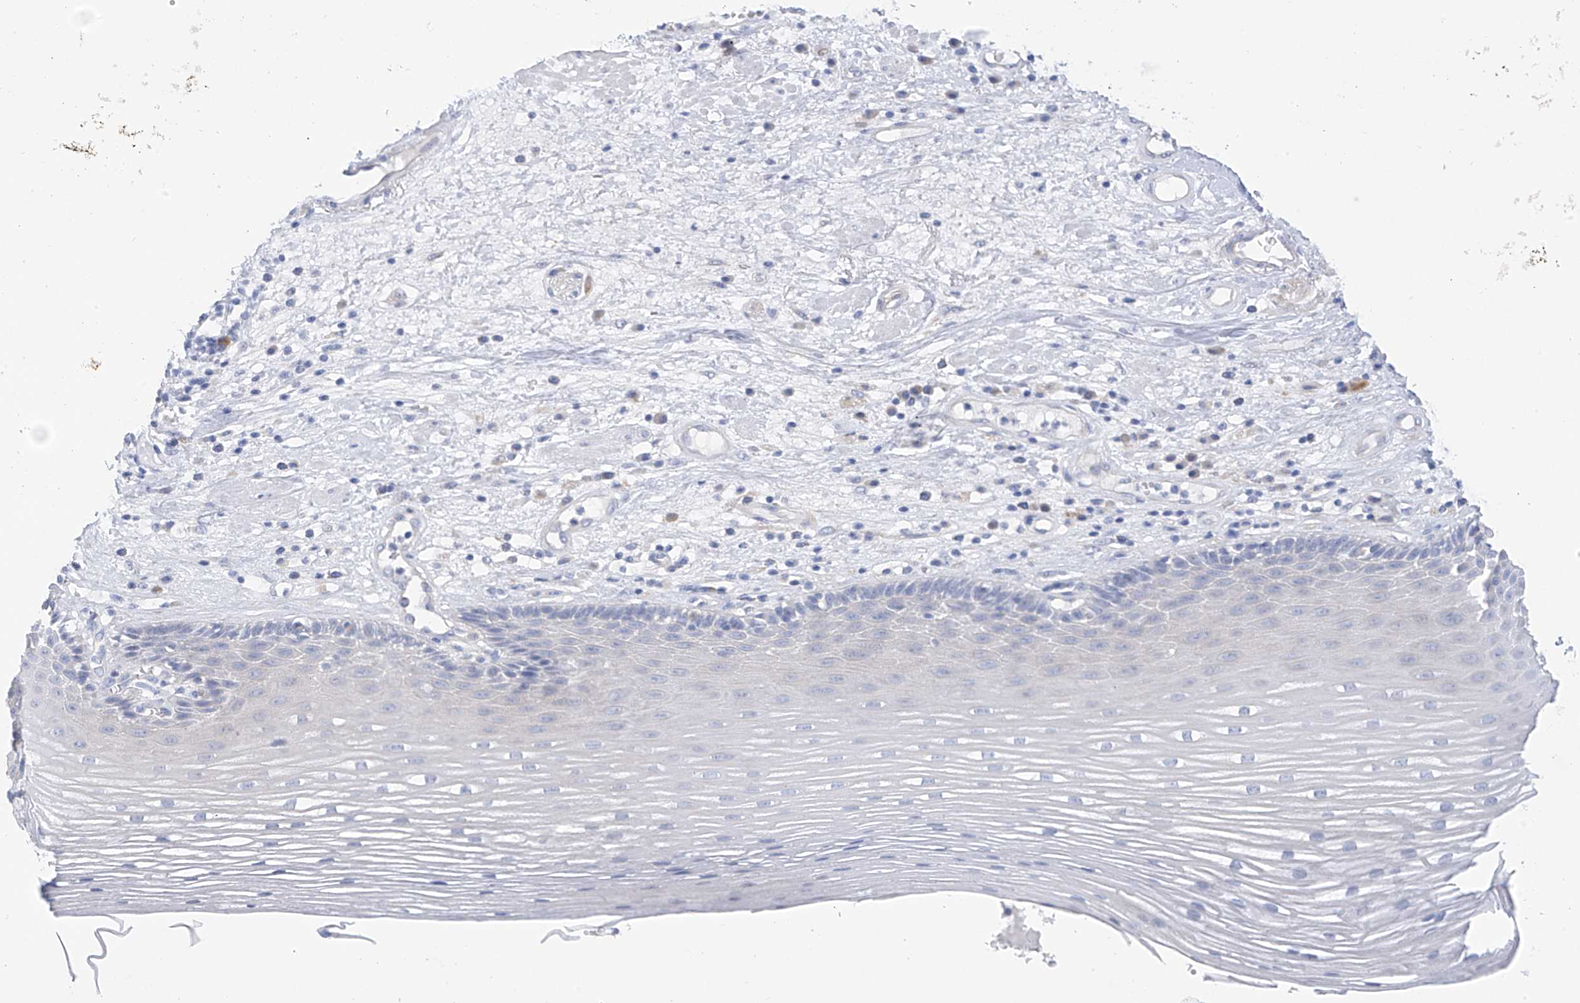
{"staining": {"intensity": "negative", "quantity": "none", "location": "none"}, "tissue": "esophagus", "cell_type": "Squamous epithelial cells", "image_type": "normal", "snomed": [{"axis": "morphology", "description": "Normal tissue, NOS"}, {"axis": "topography", "description": "Esophagus"}], "caption": "IHC of benign human esophagus displays no staining in squamous epithelial cells.", "gene": "PIK3C2B", "patient": {"sex": "male", "age": 62}}